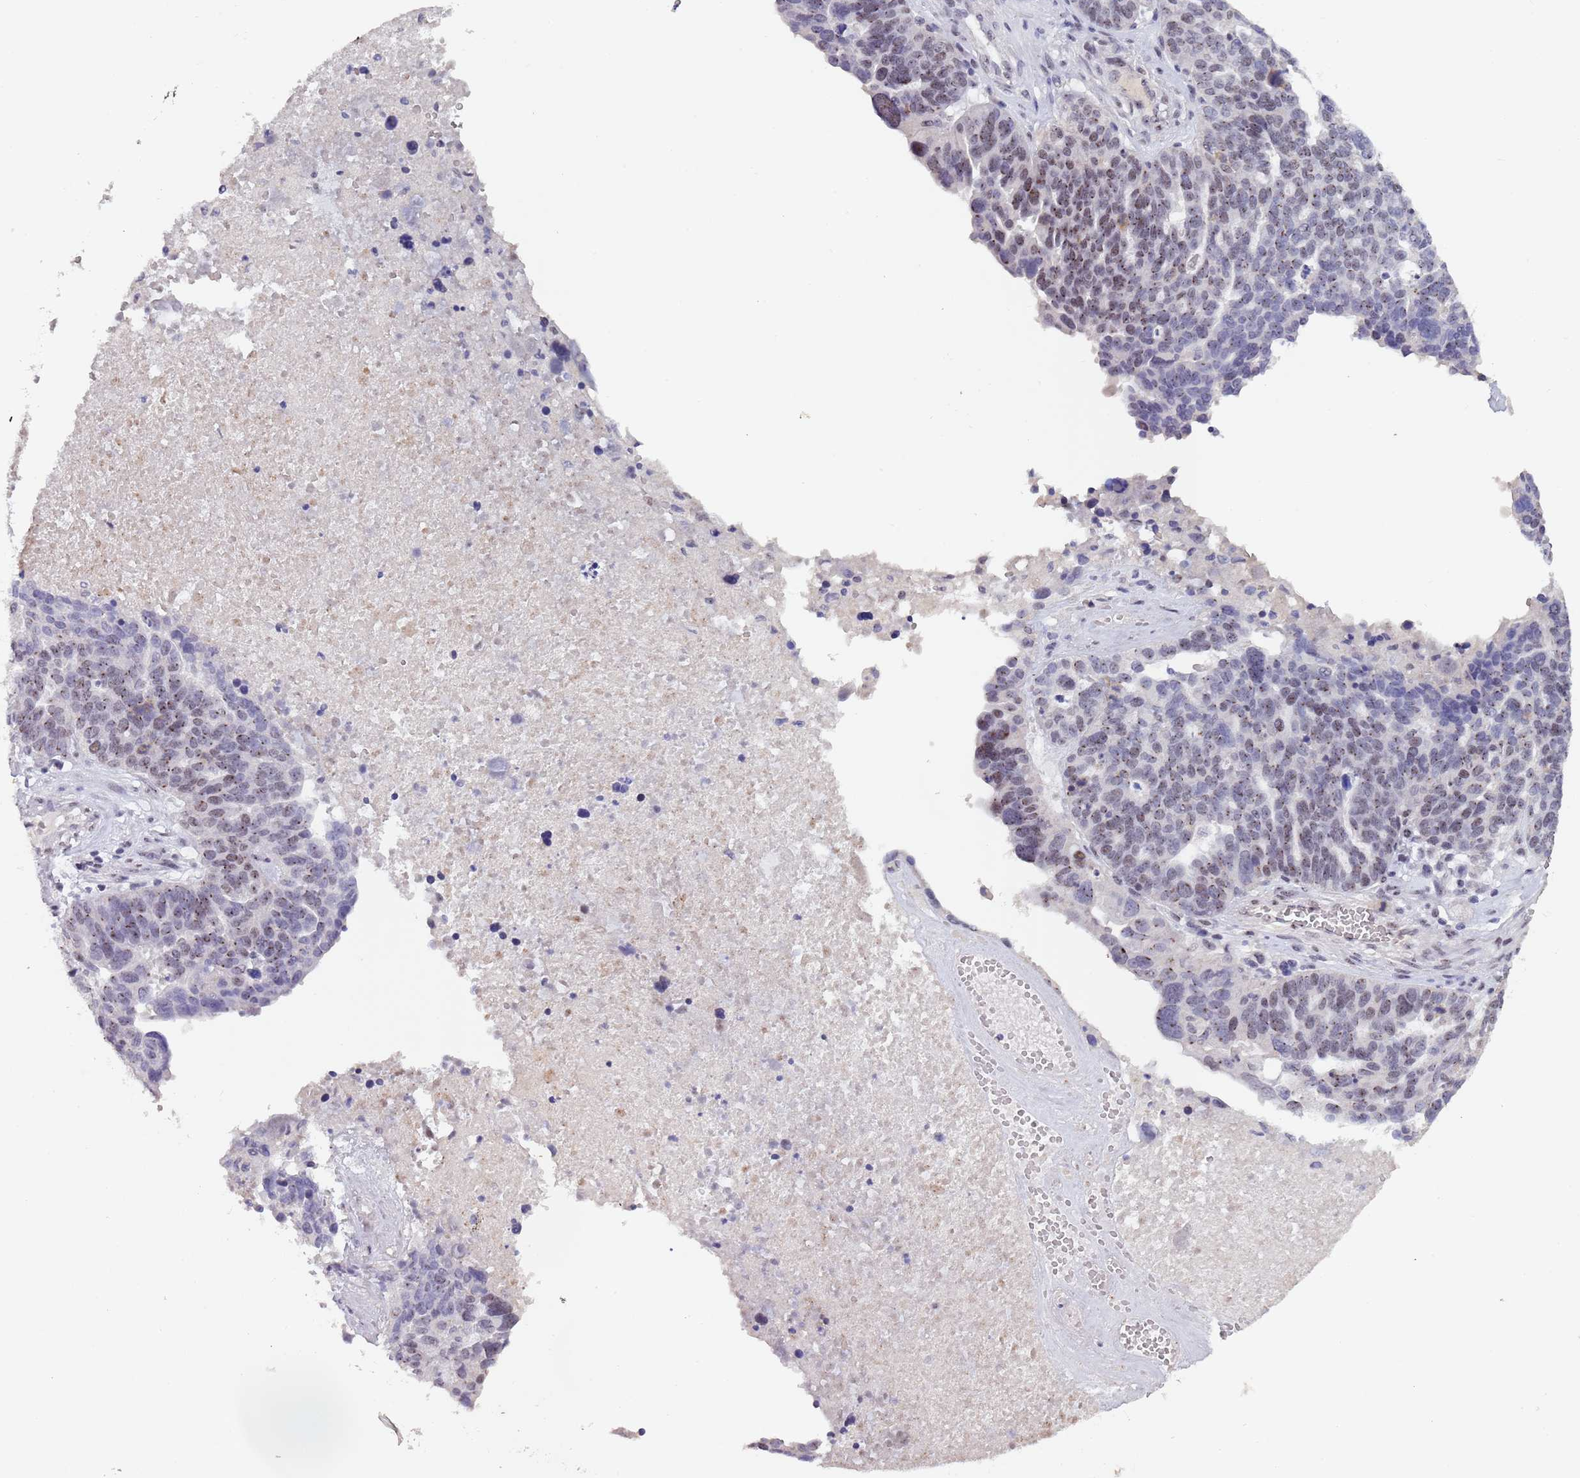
{"staining": {"intensity": "moderate", "quantity": "25%-75%", "location": "nuclear"}, "tissue": "ovarian cancer", "cell_type": "Tumor cells", "image_type": "cancer", "snomed": [{"axis": "morphology", "description": "Cystadenocarcinoma, serous, NOS"}, {"axis": "topography", "description": "Ovary"}], "caption": "DAB (3,3'-diaminobenzidine) immunohistochemical staining of serous cystadenocarcinoma (ovarian) displays moderate nuclear protein positivity in approximately 25%-75% of tumor cells. (Stains: DAB in brown, nuclei in blue, Microscopy: brightfield microscopy at high magnification).", "gene": "CIZ1", "patient": {"sex": "female", "age": 59}}